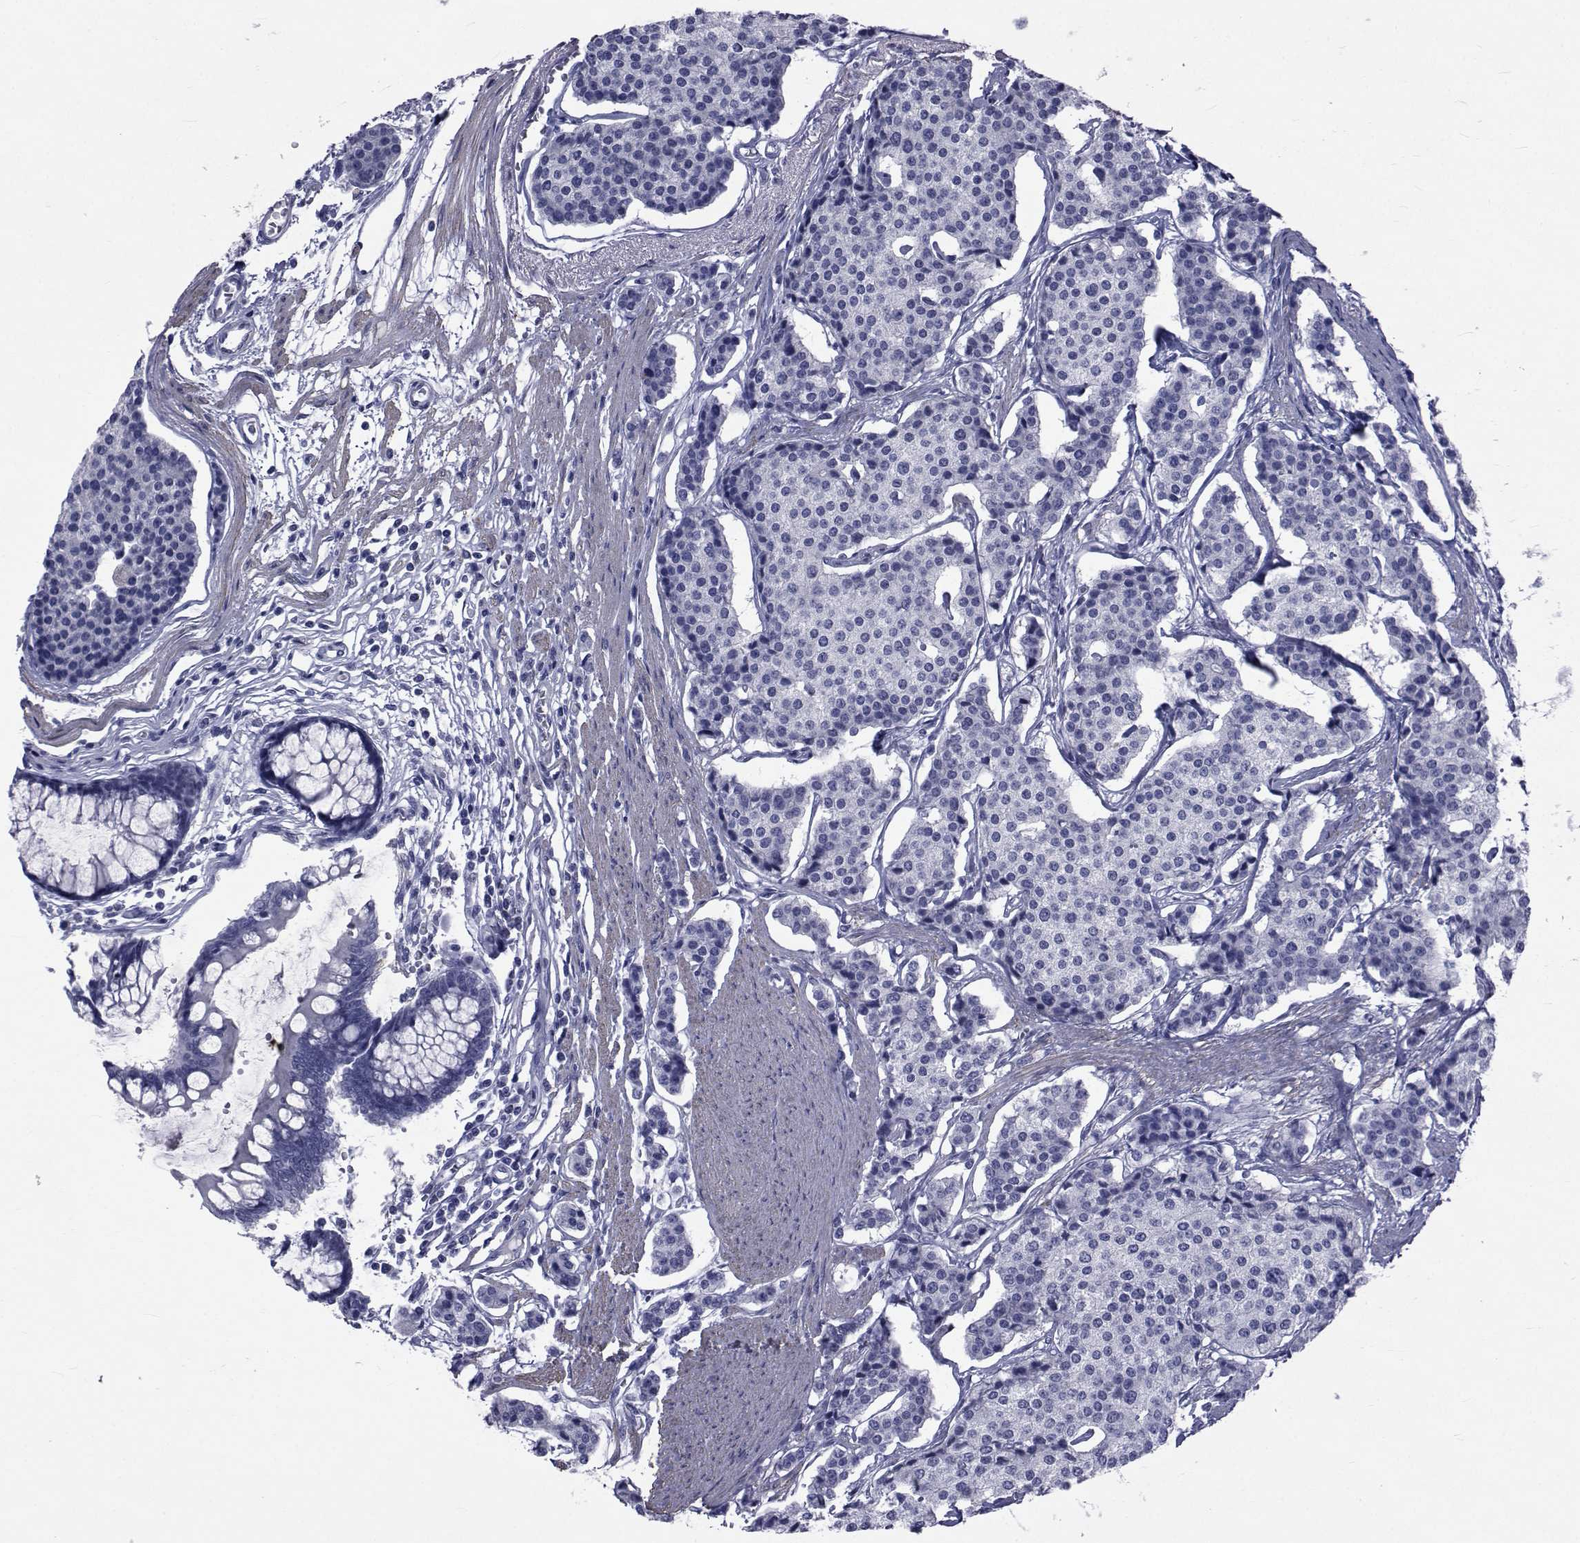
{"staining": {"intensity": "negative", "quantity": "none", "location": "none"}, "tissue": "carcinoid", "cell_type": "Tumor cells", "image_type": "cancer", "snomed": [{"axis": "morphology", "description": "Carcinoid, malignant, NOS"}, {"axis": "topography", "description": "Small intestine"}], "caption": "Immunohistochemistry (IHC) image of carcinoid stained for a protein (brown), which shows no expression in tumor cells.", "gene": "GKAP1", "patient": {"sex": "female", "age": 65}}